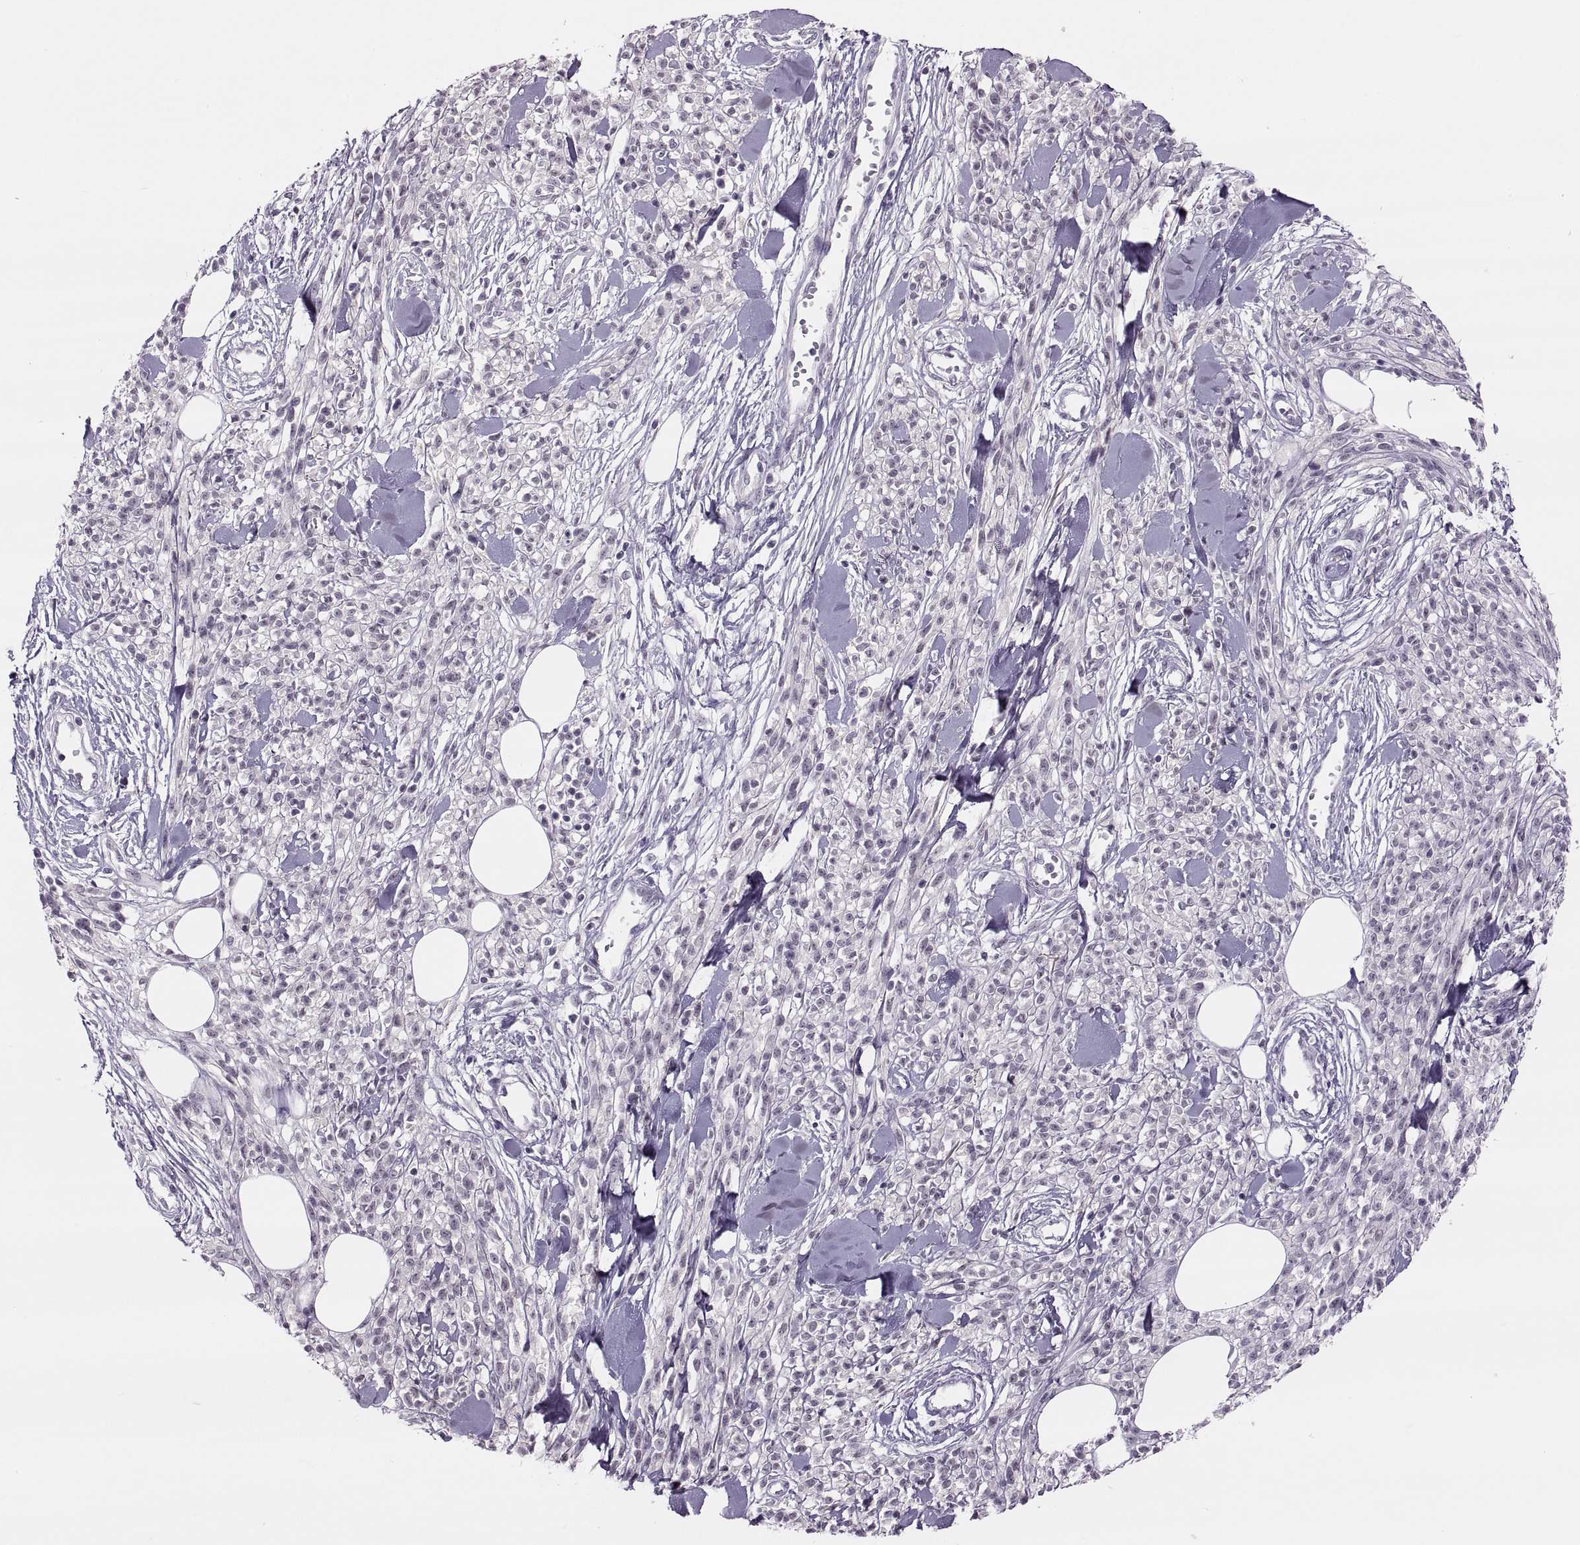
{"staining": {"intensity": "negative", "quantity": "none", "location": "none"}, "tissue": "melanoma", "cell_type": "Tumor cells", "image_type": "cancer", "snomed": [{"axis": "morphology", "description": "Malignant melanoma, NOS"}, {"axis": "topography", "description": "Skin"}, {"axis": "topography", "description": "Skin of trunk"}], "caption": "Immunohistochemical staining of human melanoma demonstrates no significant positivity in tumor cells.", "gene": "CHCT1", "patient": {"sex": "male", "age": 74}}